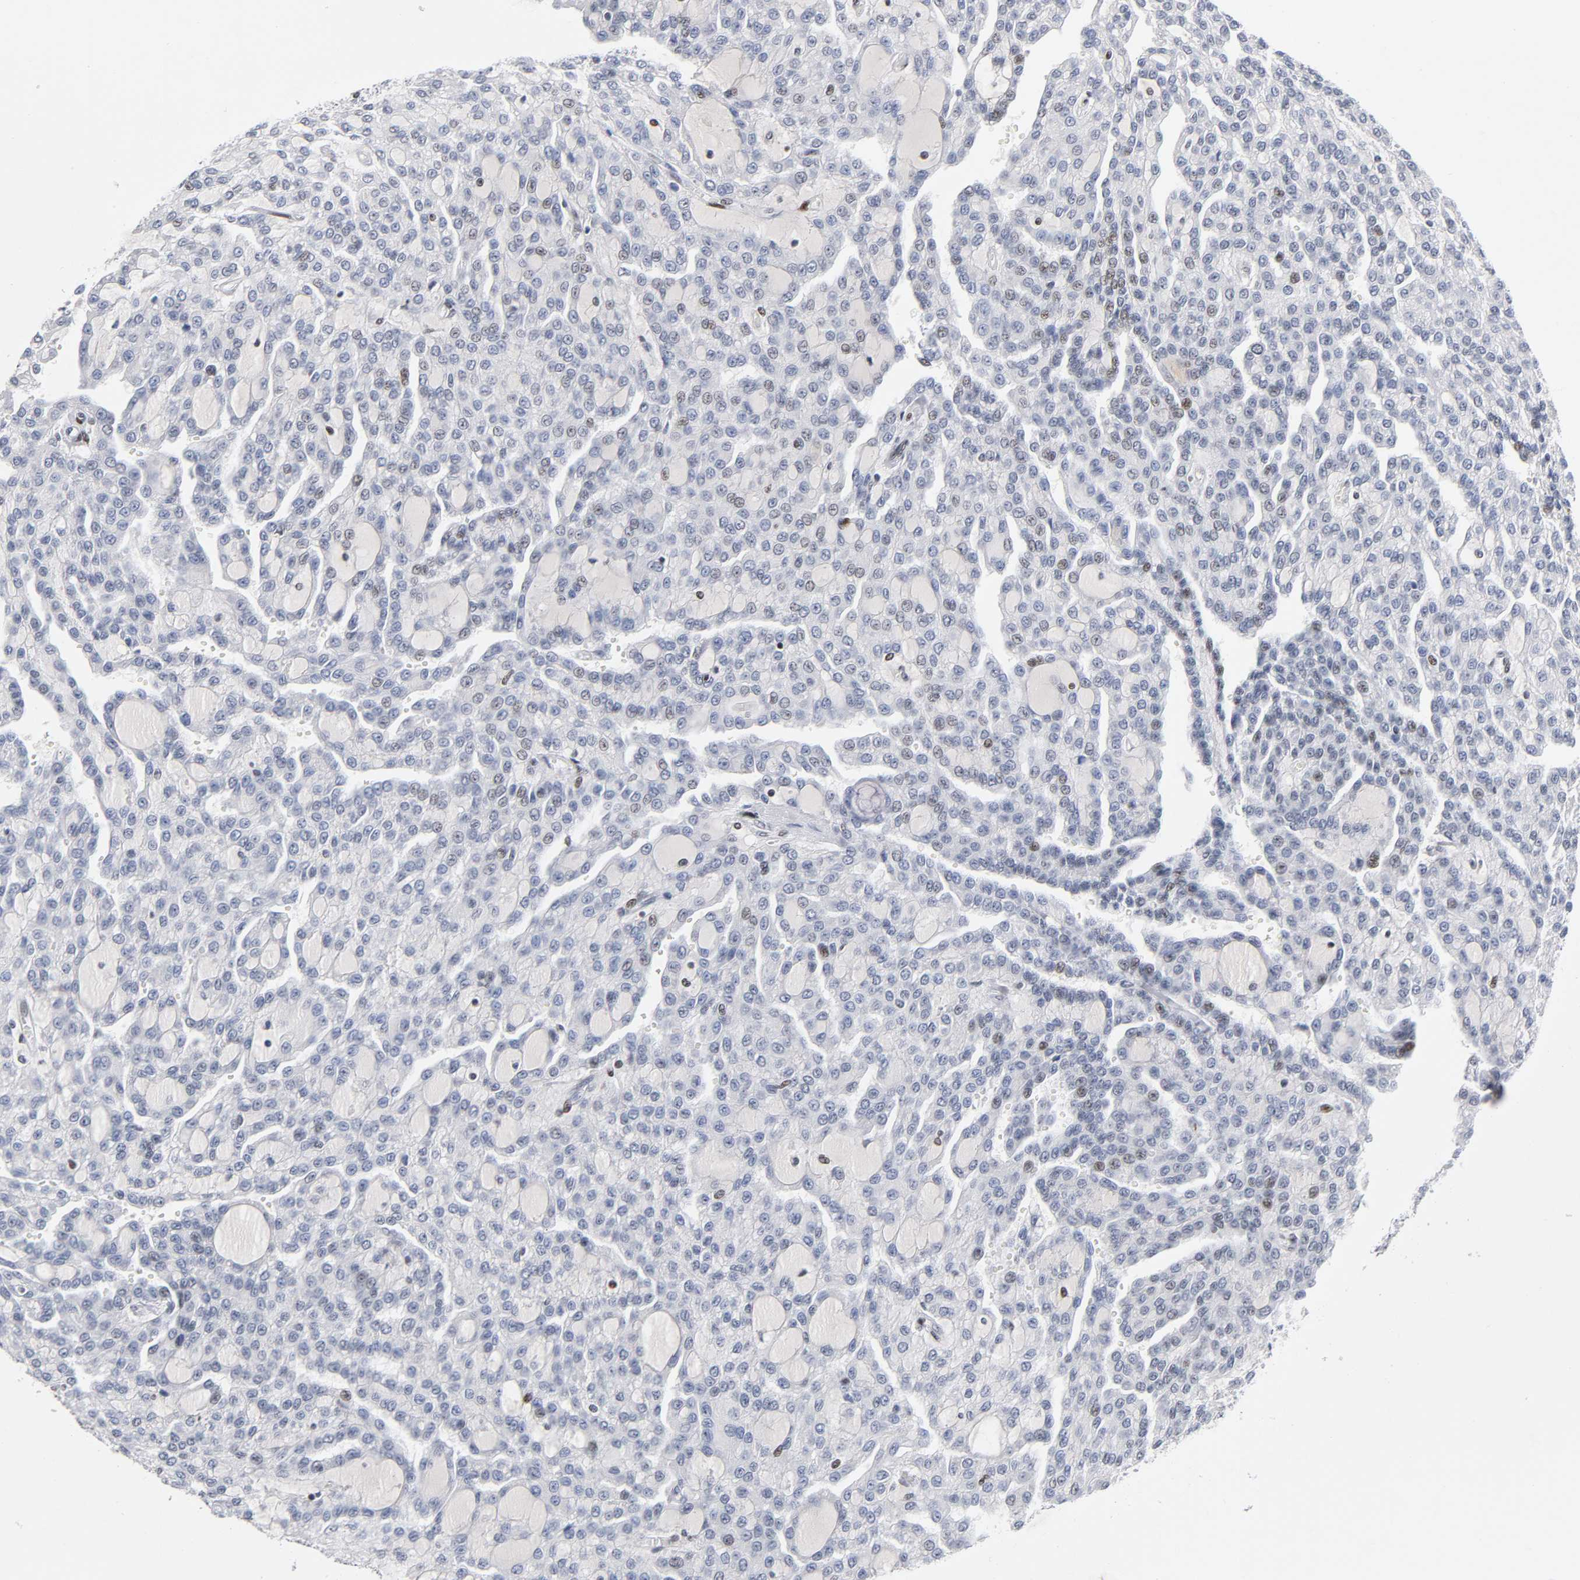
{"staining": {"intensity": "moderate", "quantity": "<25%", "location": "nuclear"}, "tissue": "renal cancer", "cell_type": "Tumor cells", "image_type": "cancer", "snomed": [{"axis": "morphology", "description": "Adenocarcinoma, NOS"}, {"axis": "topography", "description": "Kidney"}], "caption": "Tumor cells display low levels of moderate nuclear staining in about <25% of cells in human adenocarcinoma (renal).", "gene": "SP3", "patient": {"sex": "male", "age": 63}}